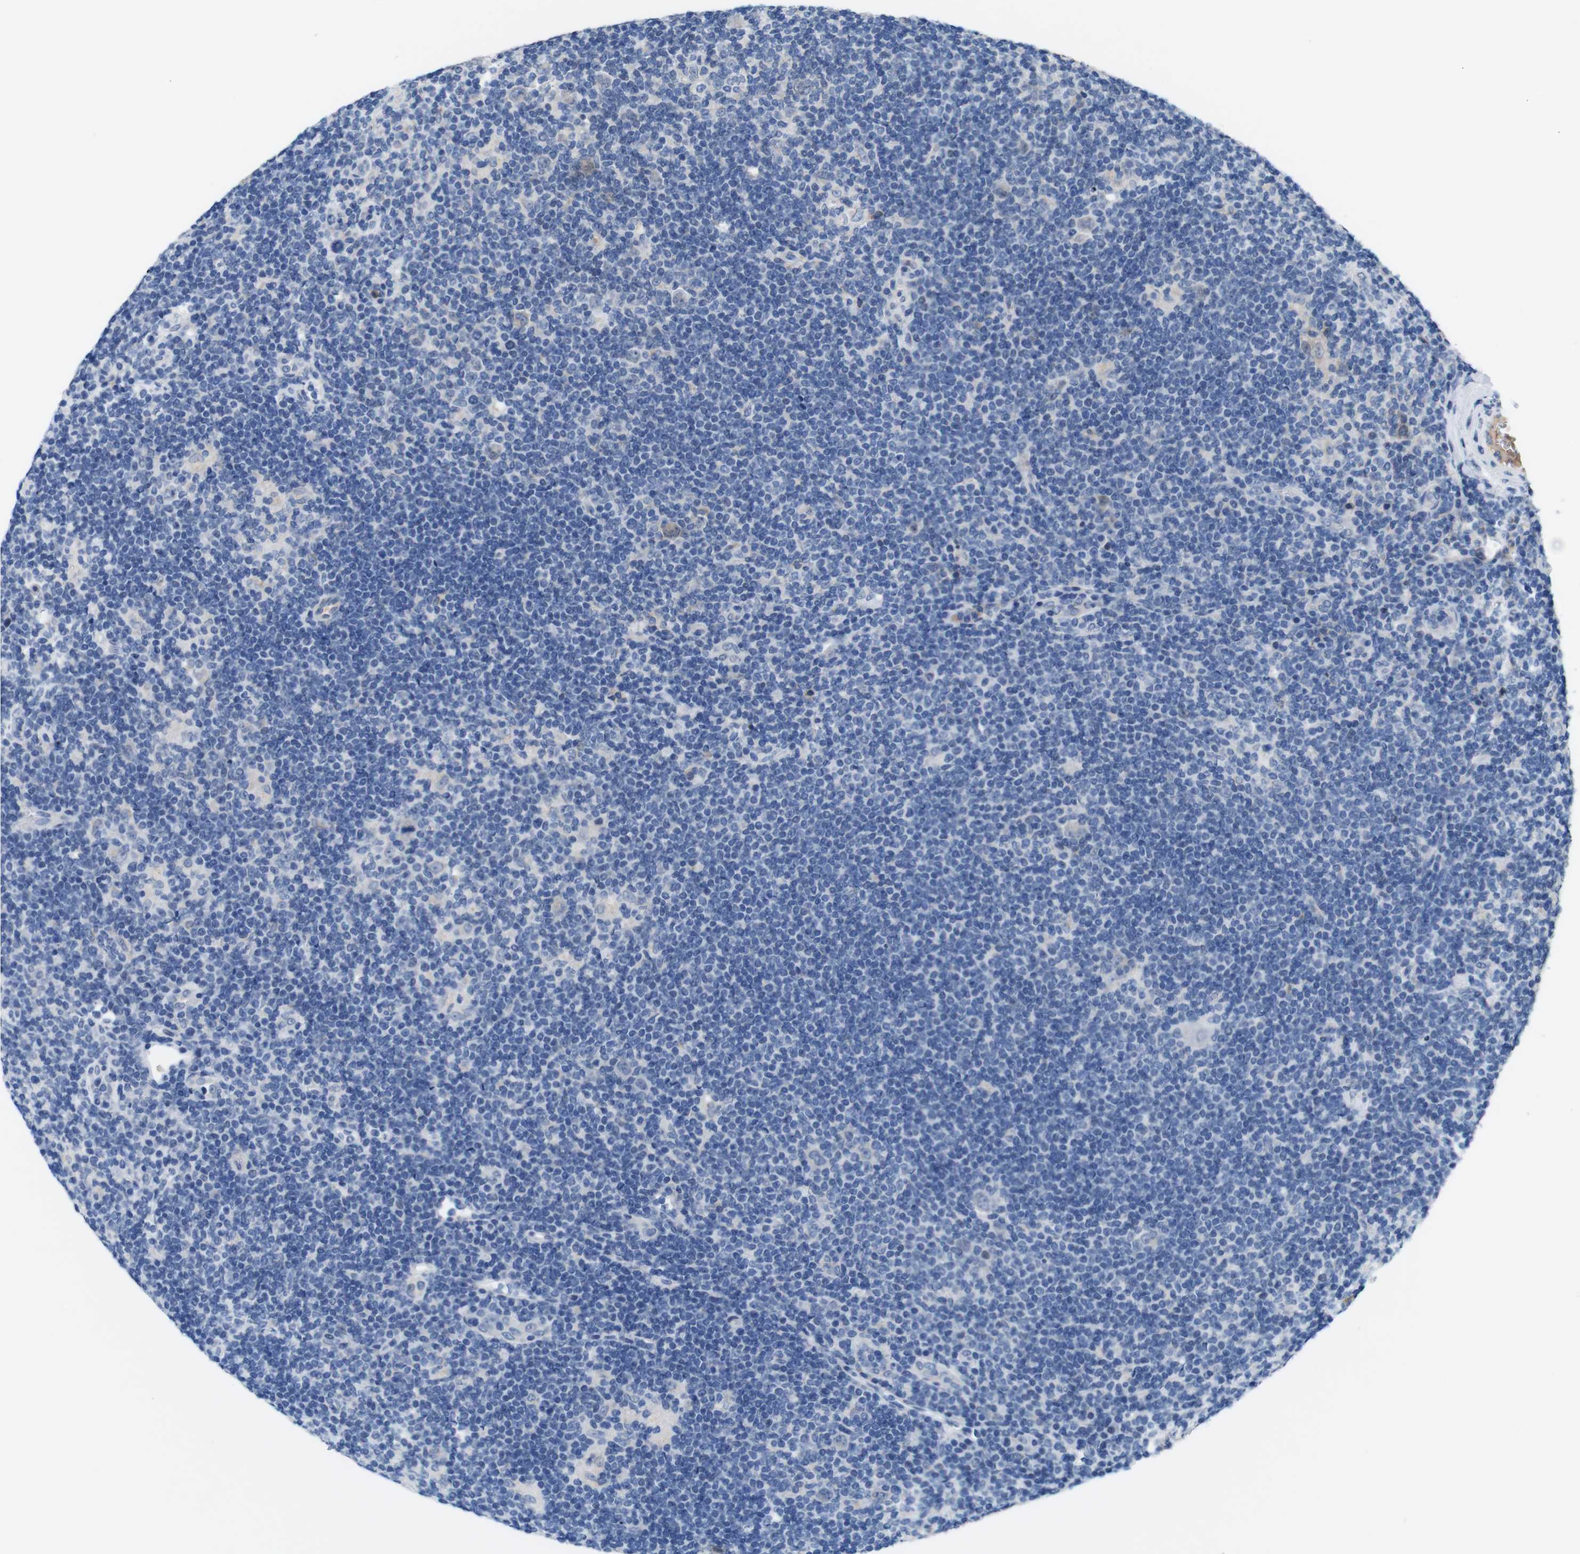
{"staining": {"intensity": "negative", "quantity": "none", "location": "none"}, "tissue": "lymphoma", "cell_type": "Tumor cells", "image_type": "cancer", "snomed": [{"axis": "morphology", "description": "Hodgkin's disease, NOS"}, {"axis": "topography", "description": "Lymph node"}], "caption": "The micrograph shows no significant positivity in tumor cells of Hodgkin's disease.", "gene": "C1RL", "patient": {"sex": "female", "age": 57}}